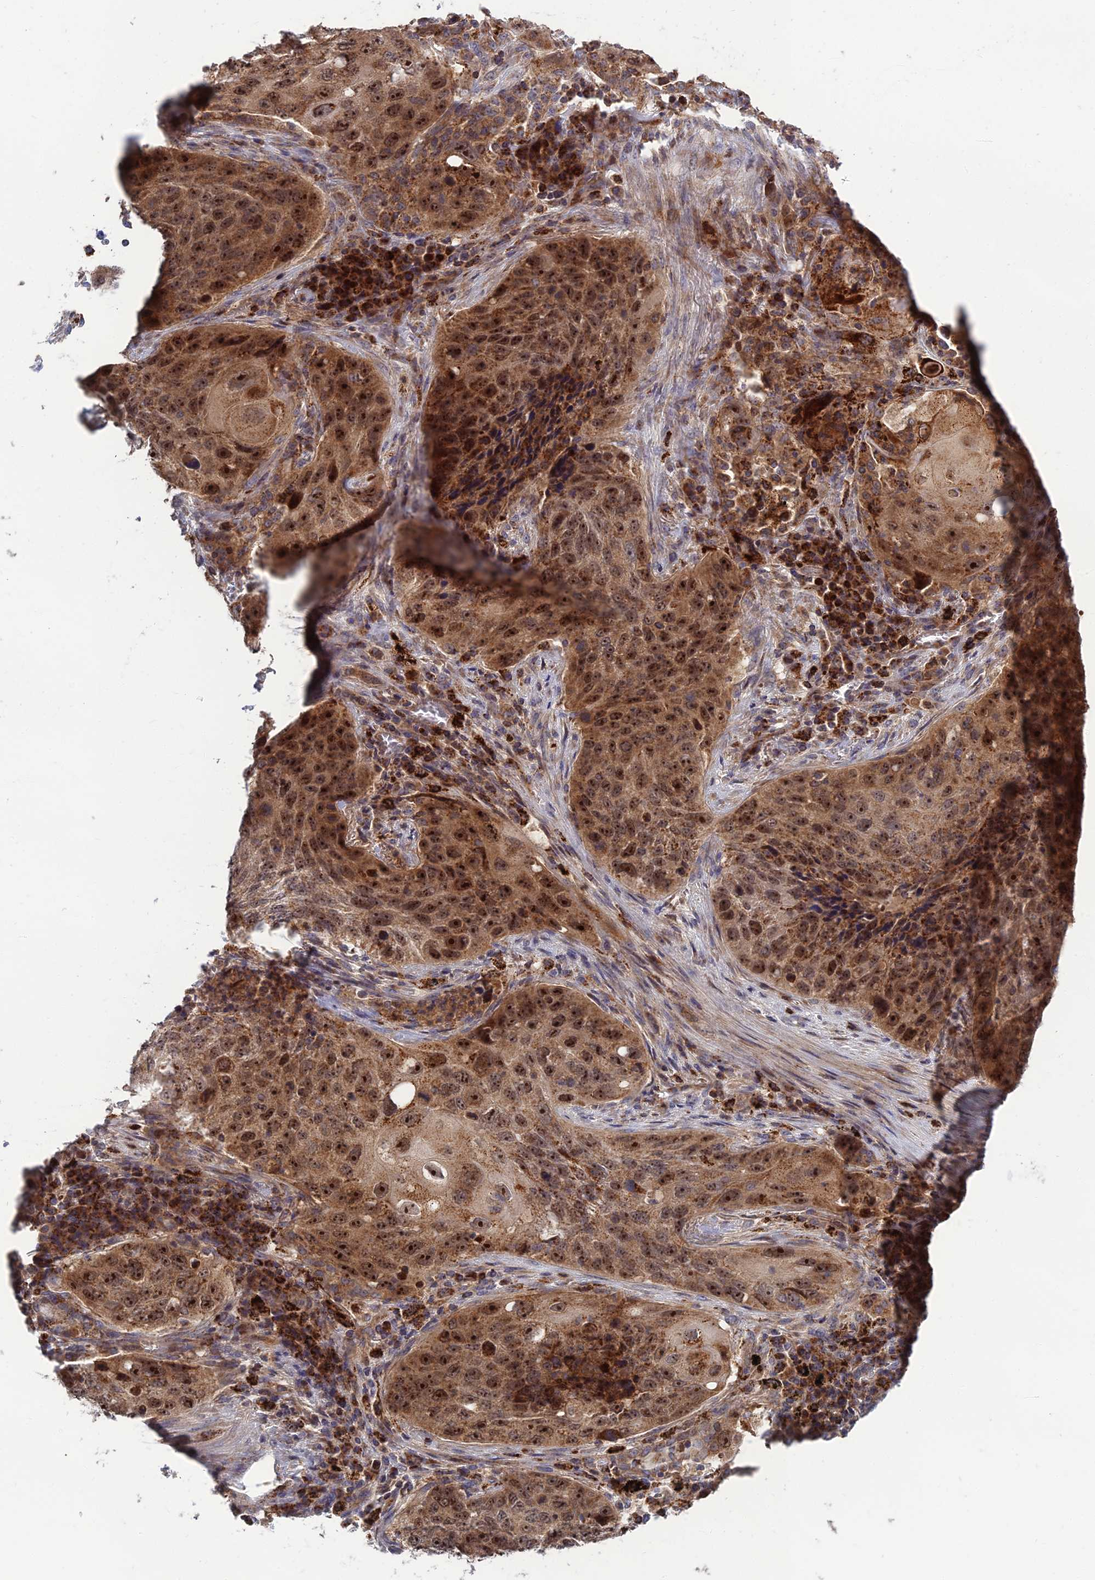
{"staining": {"intensity": "moderate", "quantity": ">75%", "location": "cytoplasmic/membranous,nuclear"}, "tissue": "lung cancer", "cell_type": "Tumor cells", "image_type": "cancer", "snomed": [{"axis": "morphology", "description": "Squamous cell carcinoma, NOS"}, {"axis": "topography", "description": "Lung"}], "caption": "Protein expression analysis of lung cancer (squamous cell carcinoma) displays moderate cytoplasmic/membranous and nuclear staining in about >75% of tumor cells. Using DAB (3,3'-diaminobenzidine) (brown) and hematoxylin (blue) stains, captured at high magnification using brightfield microscopy.", "gene": "RIC8B", "patient": {"sex": "female", "age": 63}}